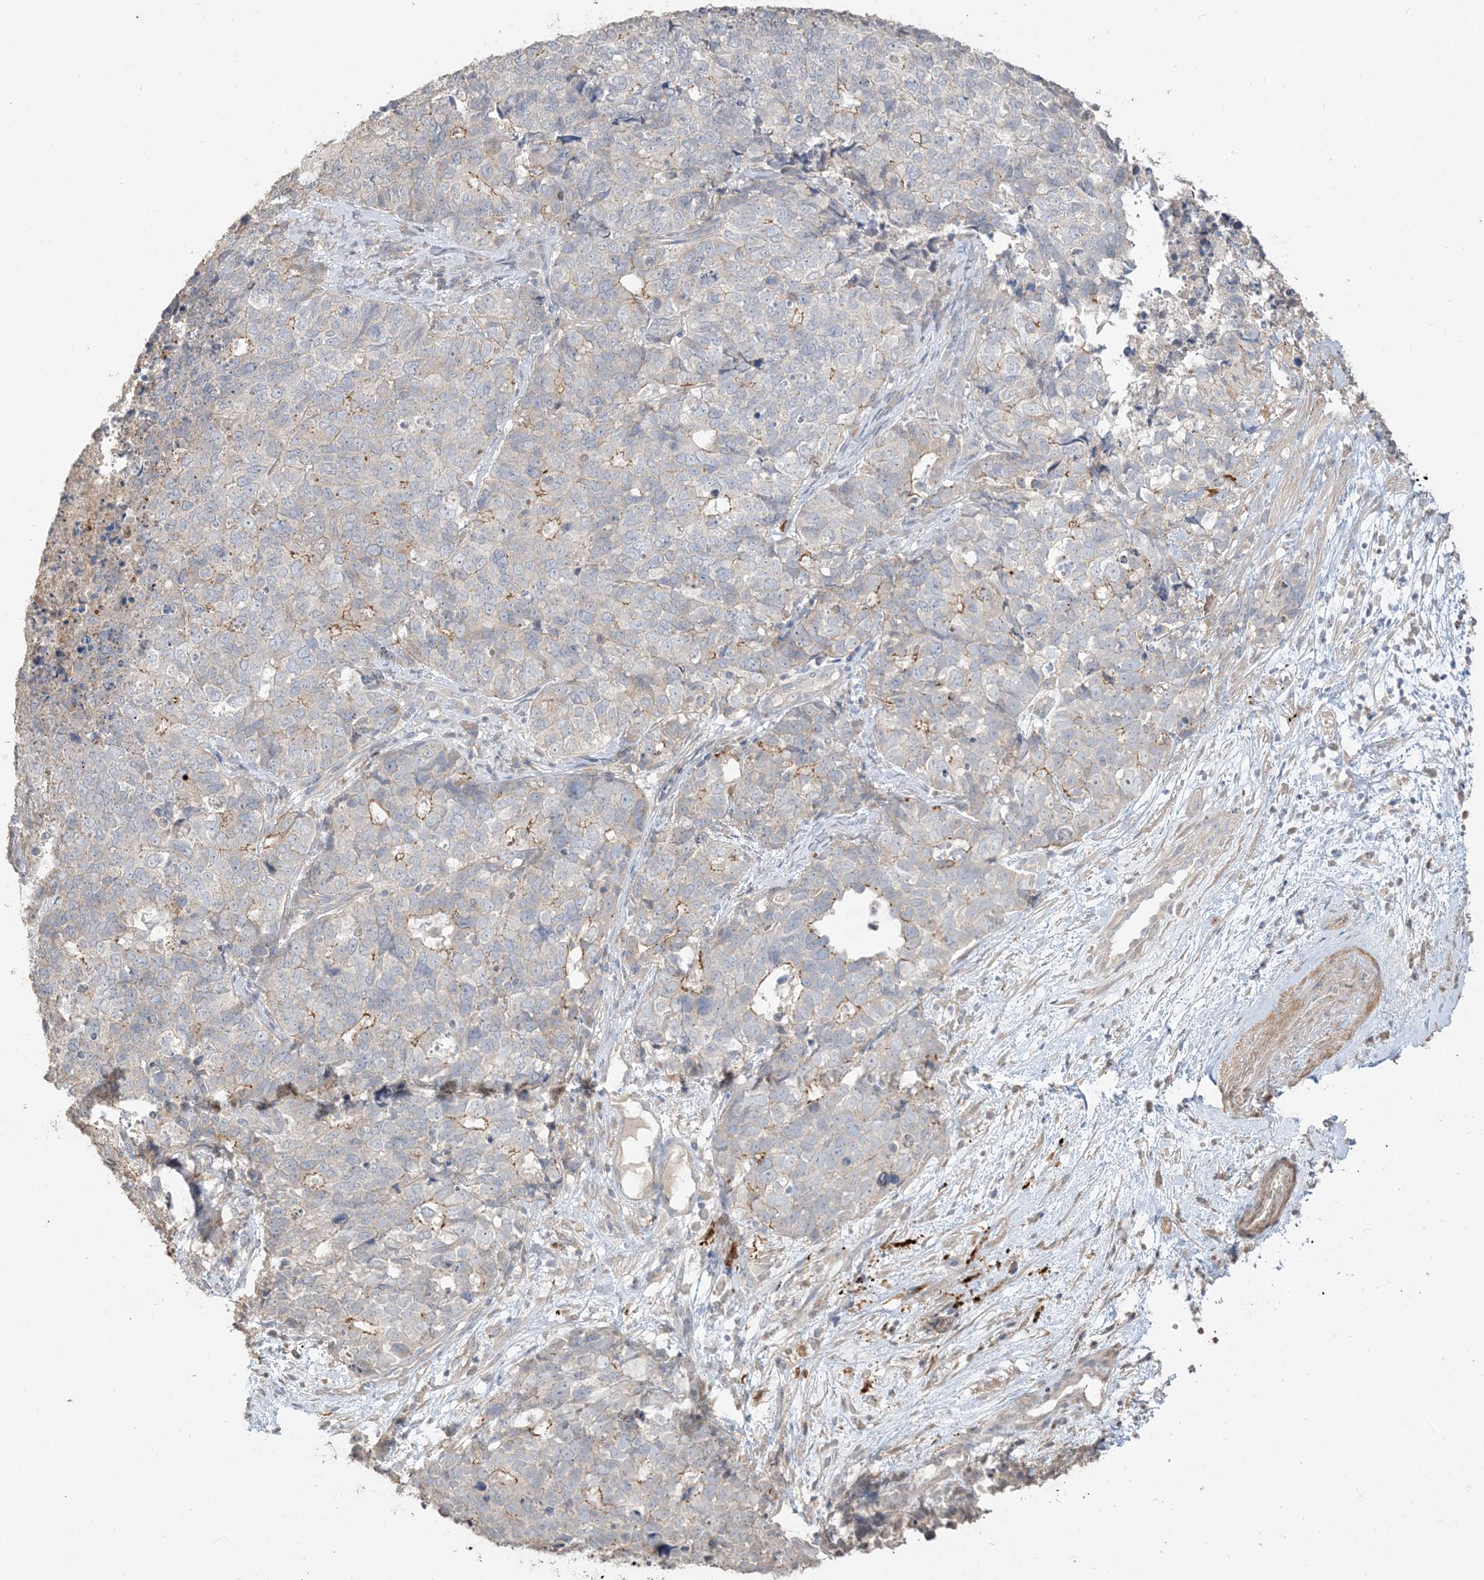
{"staining": {"intensity": "moderate", "quantity": "<25%", "location": "cytoplasmic/membranous"}, "tissue": "cervical cancer", "cell_type": "Tumor cells", "image_type": "cancer", "snomed": [{"axis": "morphology", "description": "Squamous cell carcinoma, NOS"}, {"axis": "topography", "description": "Cervix"}], "caption": "High-power microscopy captured an immunohistochemistry image of cervical cancer (squamous cell carcinoma), revealing moderate cytoplasmic/membranous staining in approximately <25% of tumor cells.", "gene": "RNF175", "patient": {"sex": "female", "age": 63}}